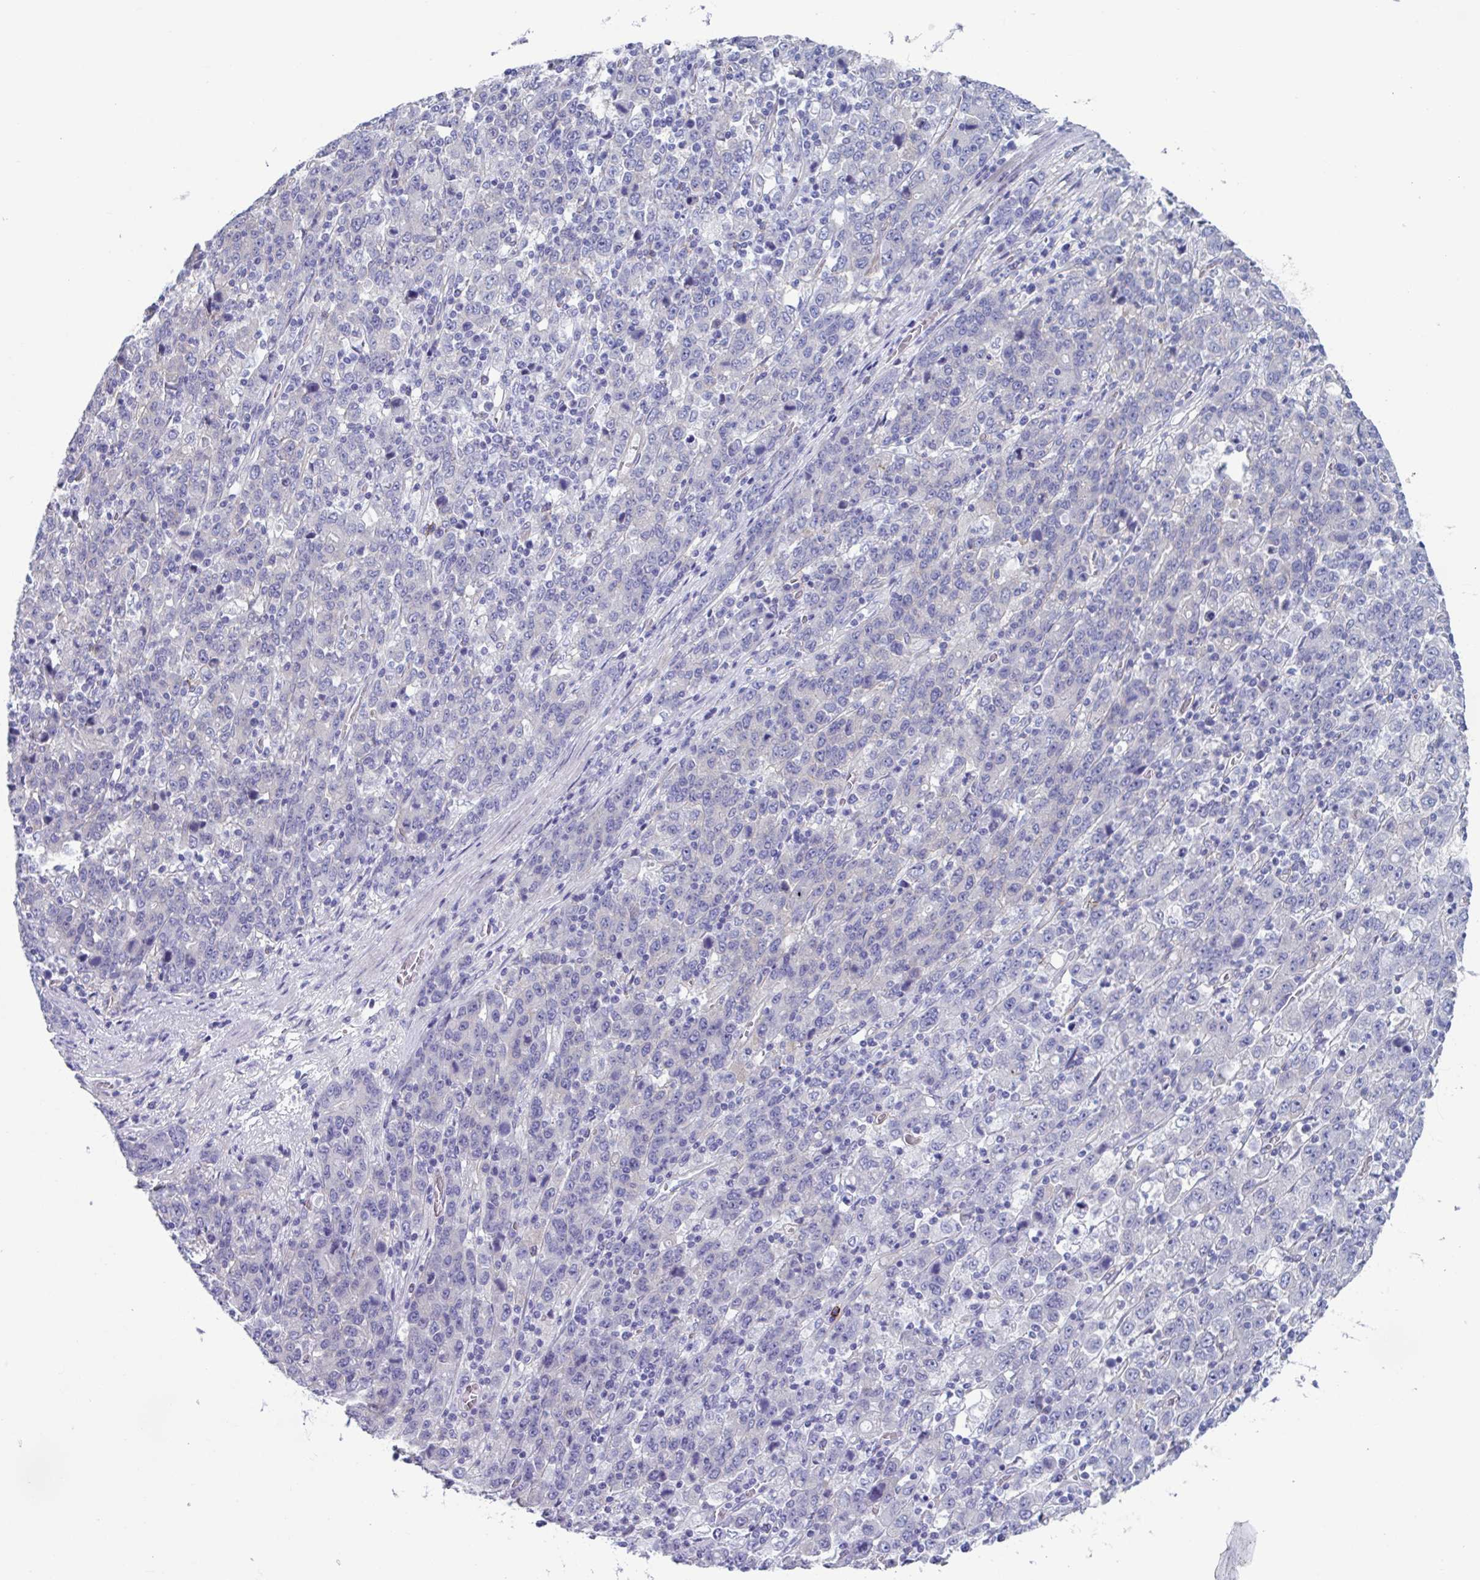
{"staining": {"intensity": "negative", "quantity": "none", "location": "none"}, "tissue": "stomach cancer", "cell_type": "Tumor cells", "image_type": "cancer", "snomed": [{"axis": "morphology", "description": "Adenocarcinoma, NOS"}, {"axis": "topography", "description": "Stomach, upper"}], "caption": "This is an immunohistochemistry (IHC) micrograph of human adenocarcinoma (stomach). There is no expression in tumor cells.", "gene": "LPIN3", "patient": {"sex": "male", "age": 69}}